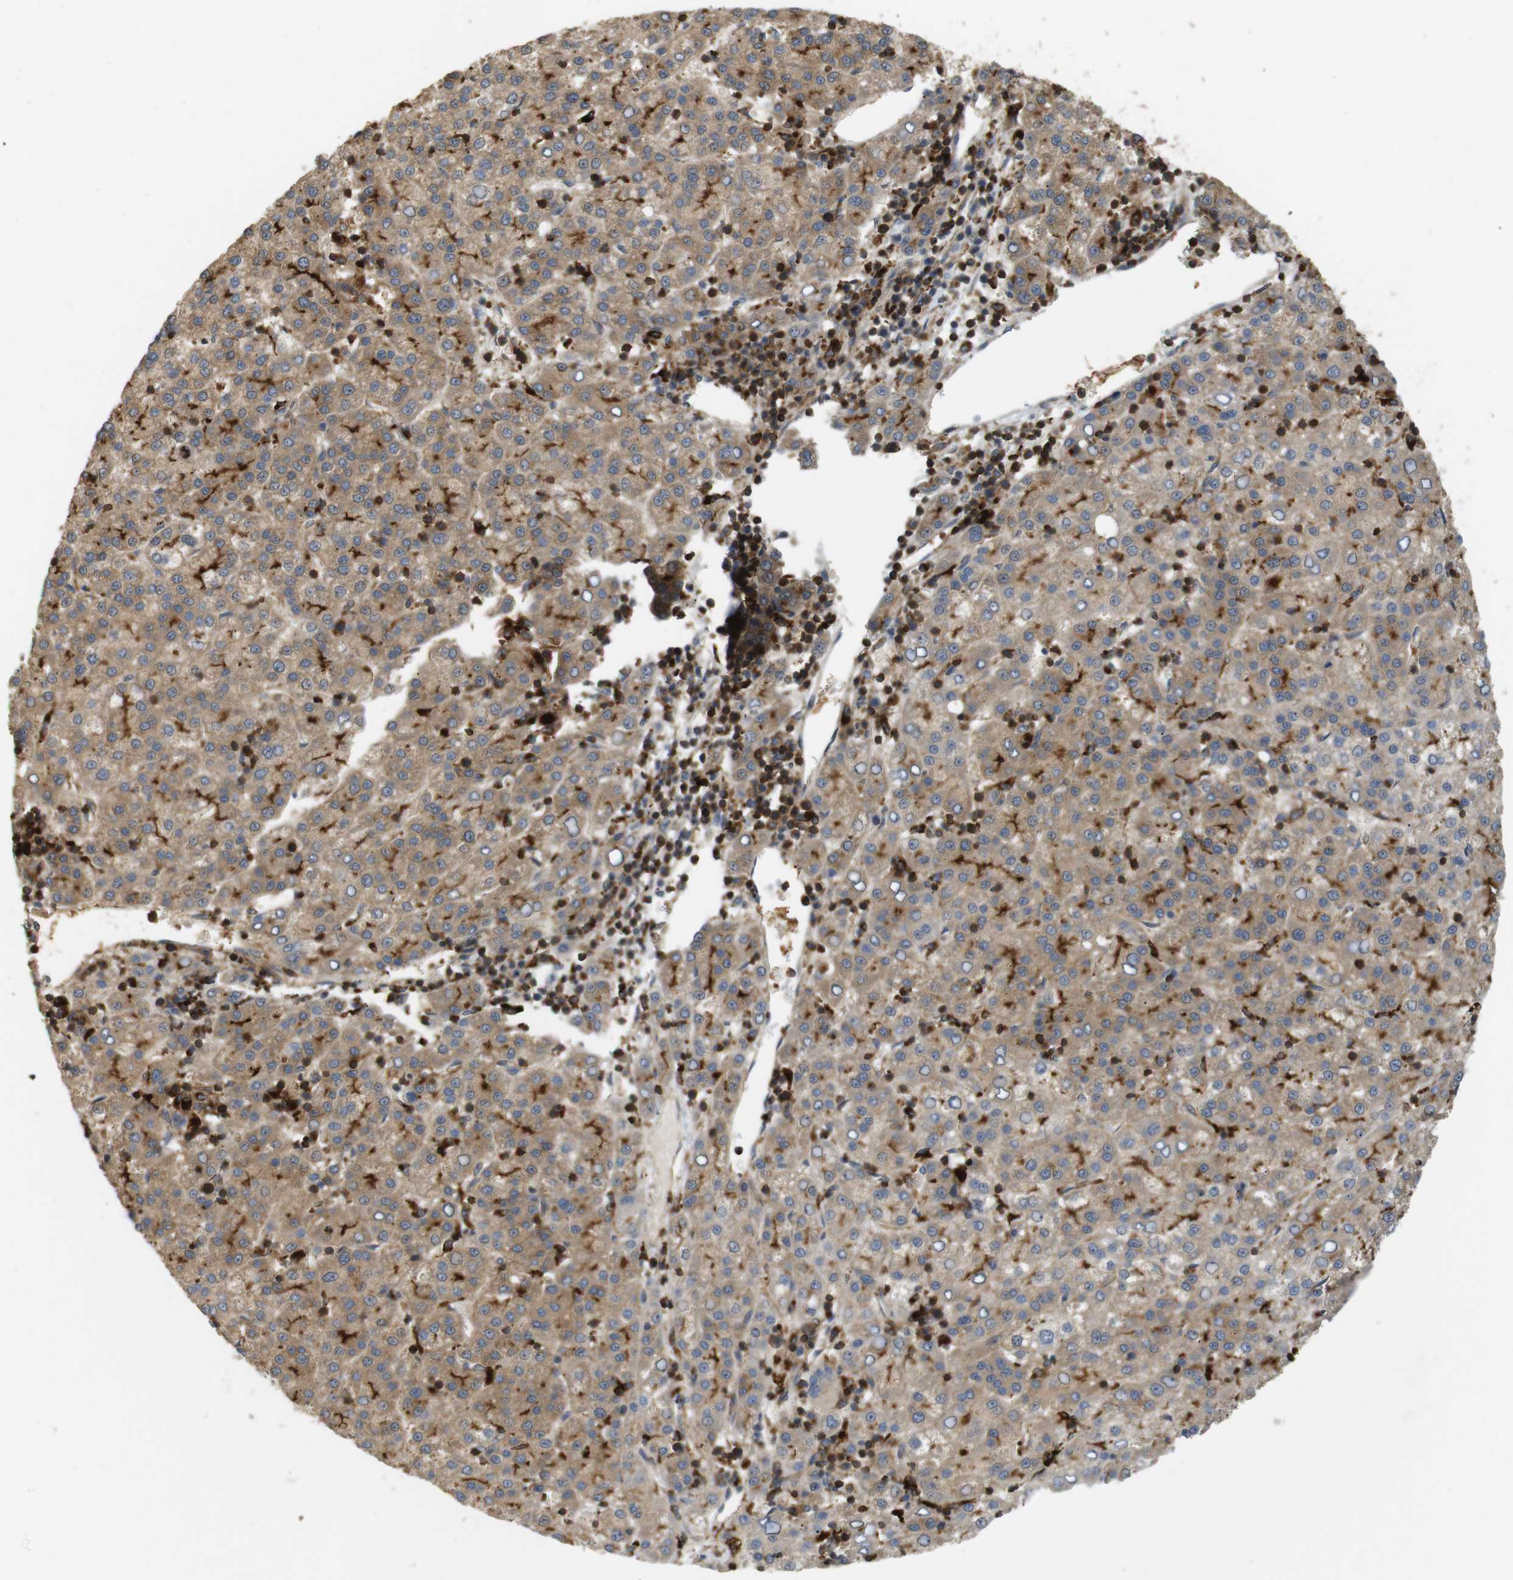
{"staining": {"intensity": "moderate", "quantity": ">75%", "location": "cytoplasmic/membranous"}, "tissue": "liver cancer", "cell_type": "Tumor cells", "image_type": "cancer", "snomed": [{"axis": "morphology", "description": "Carcinoma, Hepatocellular, NOS"}, {"axis": "topography", "description": "Liver"}], "caption": "There is medium levels of moderate cytoplasmic/membranous positivity in tumor cells of liver cancer, as demonstrated by immunohistochemical staining (brown color).", "gene": "KSR1", "patient": {"sex": "female", "age": 58}}